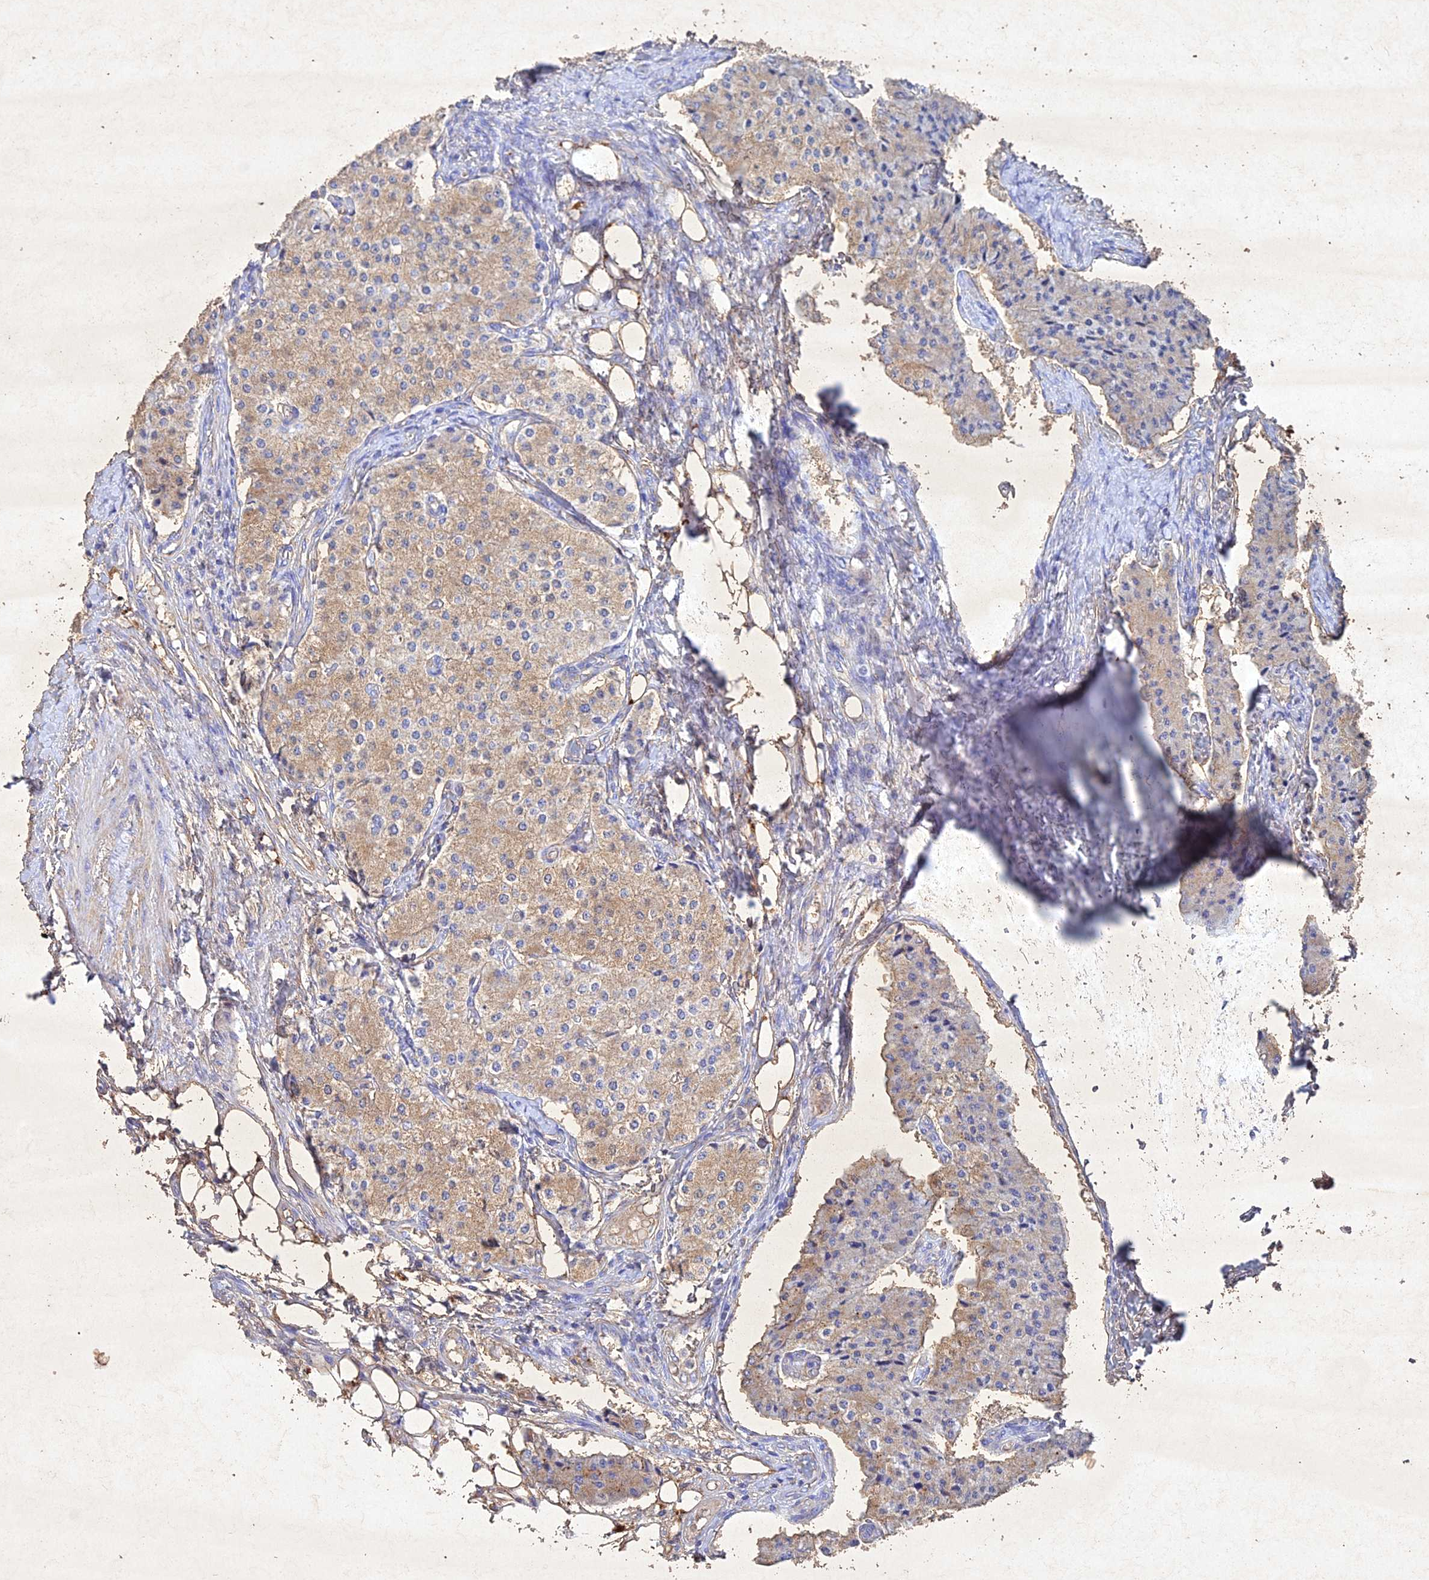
{"staining": {"intensity": "weak", "quantity": "25%-75%", "location": "cytoplasmic/membranous"}, "tissue": "carcinoid", "cell_type": "Tumor cells", "image_type": "cancer", "snomed": [{"axis": "morphology", "description": "Carcinoid, malignant, NOS"}, {"axis": "topography", "description": "Colon"}], "caption": "This is an image of IHC staining of carcinoid, which shows weak staining in the cytoplasmic/membranous of tumor cells.", "gene": "NDUFV1", "patient": {"sex": "female", "age": 52}}